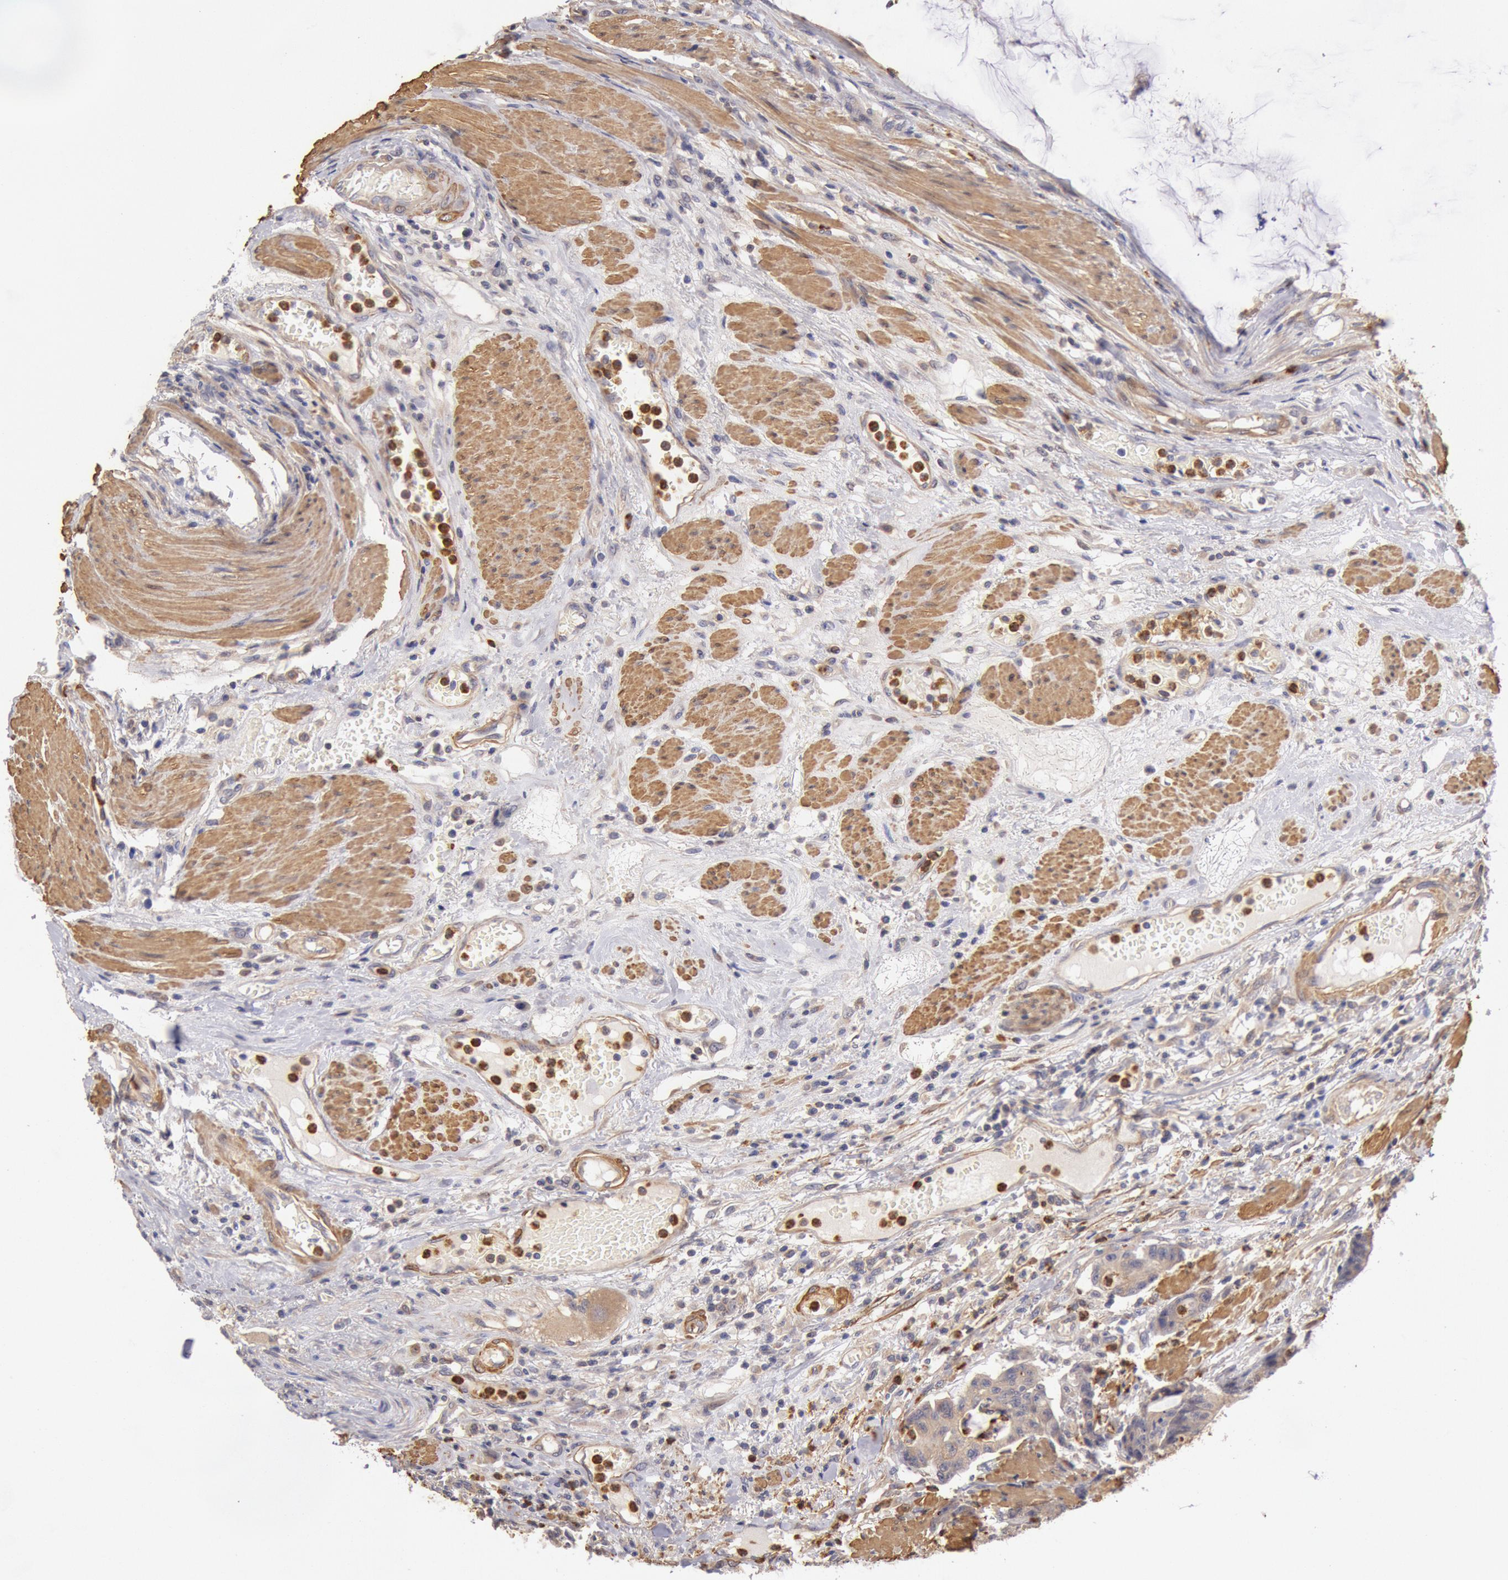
{"staining": {"intensity": "weak", "quantity": ">75%", "location": "cytoplasmic/membranous"}, "tissue": "colorectal cancer", "cell_type": "Tumor cells", "image_type": "cancer", "snomed": [{"axis": "morphology", "description": "Adenocarcinoma, NOS"}, {"axis": "topography", "description": "Colon"}], "caption": "Adenocarcinoma (colorectal) stained for a protein (brown) shows weak cytoplasmic/membranous positive expression in approximately >75% of tumor cells.", "gene": "TMED8", "patient": {"sex": "female", "age": 84}}